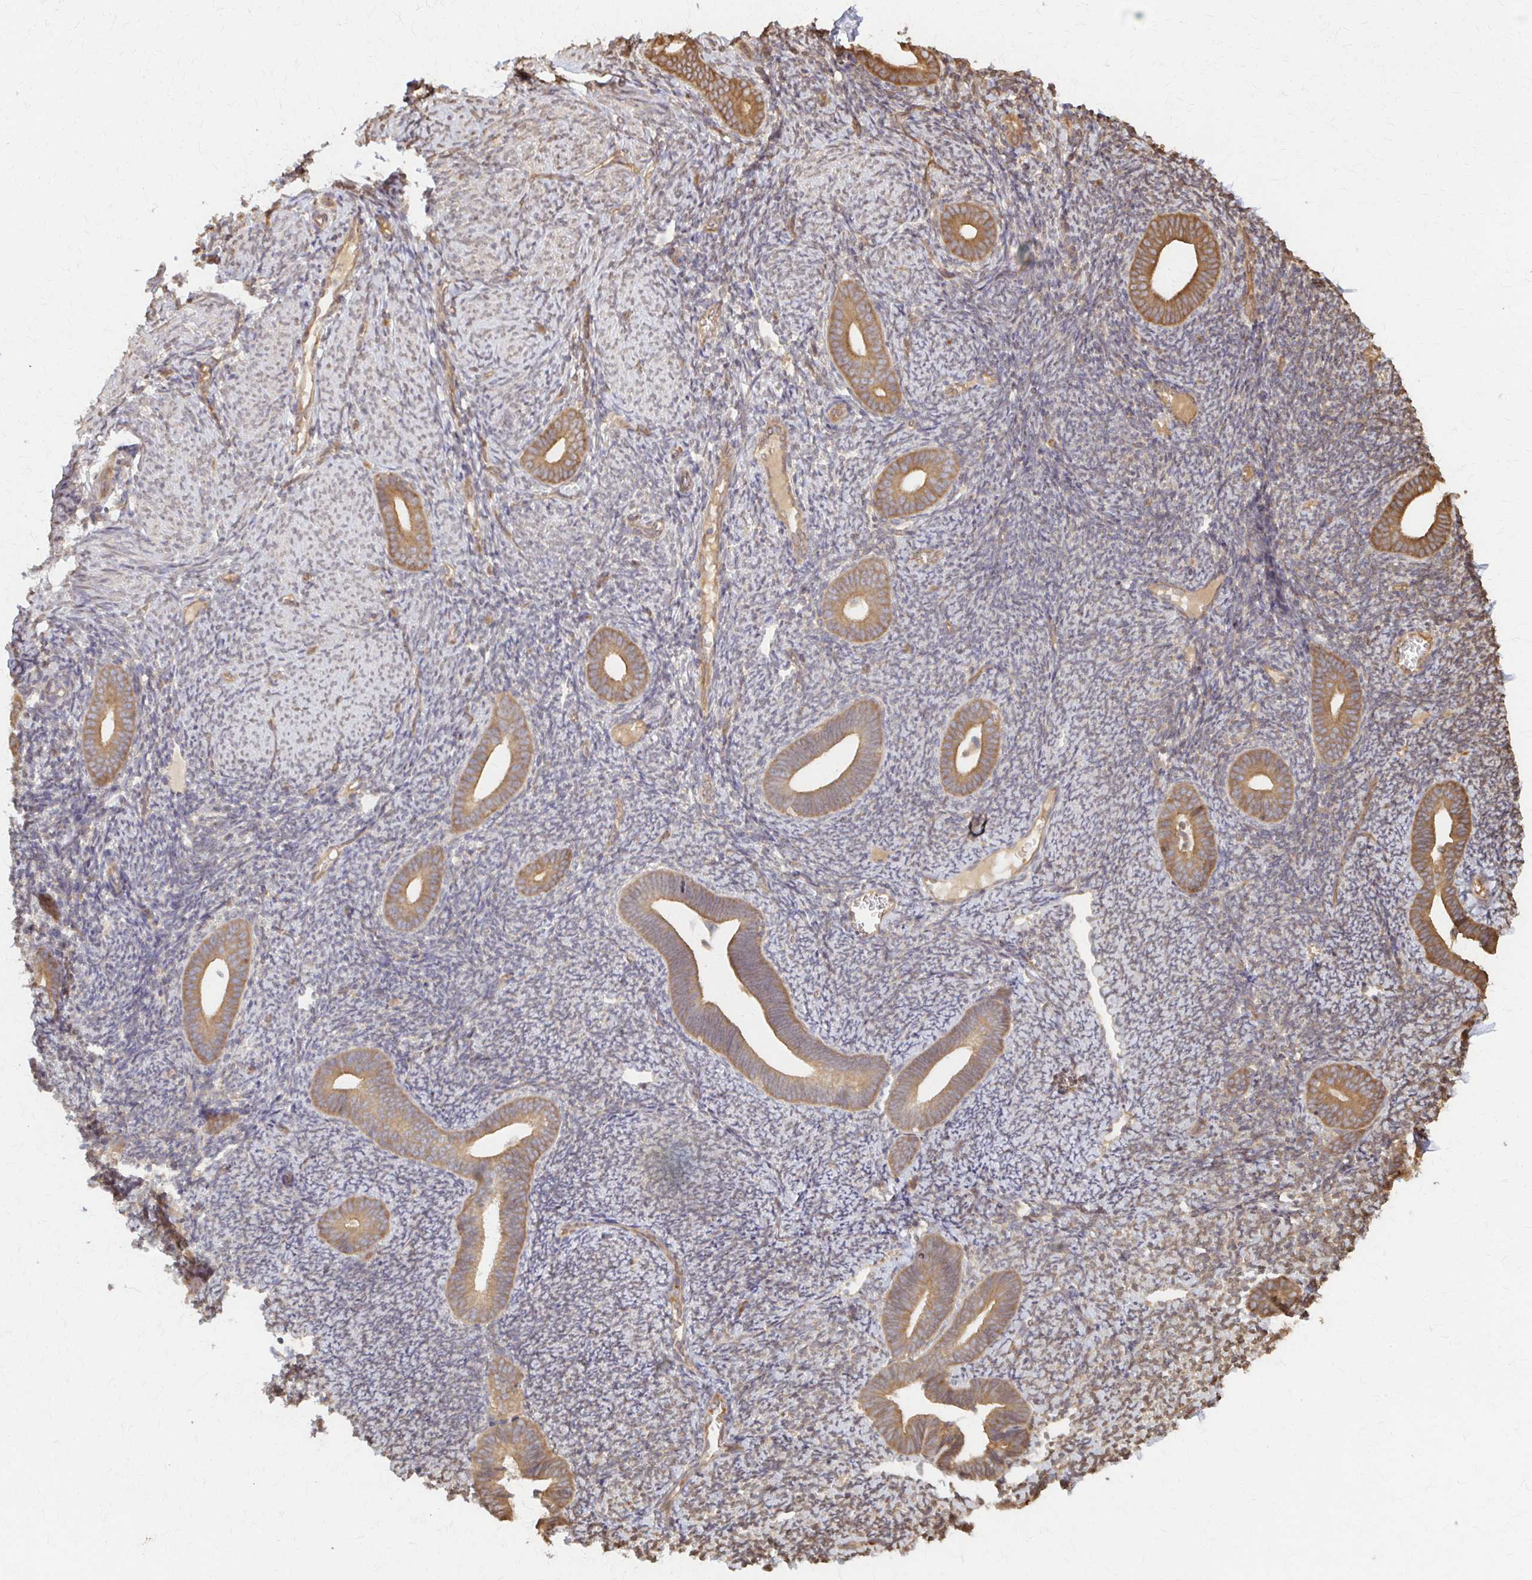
{"staining": {"intensity": "moderate", "quantity": "25%-75%", "location": "cytoplasmic/membranous"}, "tissue": "endometrium", "cell_type": "Cells in endometrial stroma", "image_type": "normal", "snomed": [{"axis": "morphology", "description": "Normal tissue, NOS"}, {"axis": "topography", "description": "Endometrium"}], "caption": "This histopathology image shows IHC staining of unremarkable human endometrium, with medium moderate cytoplasmic/membranous expression in about 25%-75% of cells in endometrial stroma.", "gene": "ARHGAP35", "patient": {"sex": "female", "age": 39}}